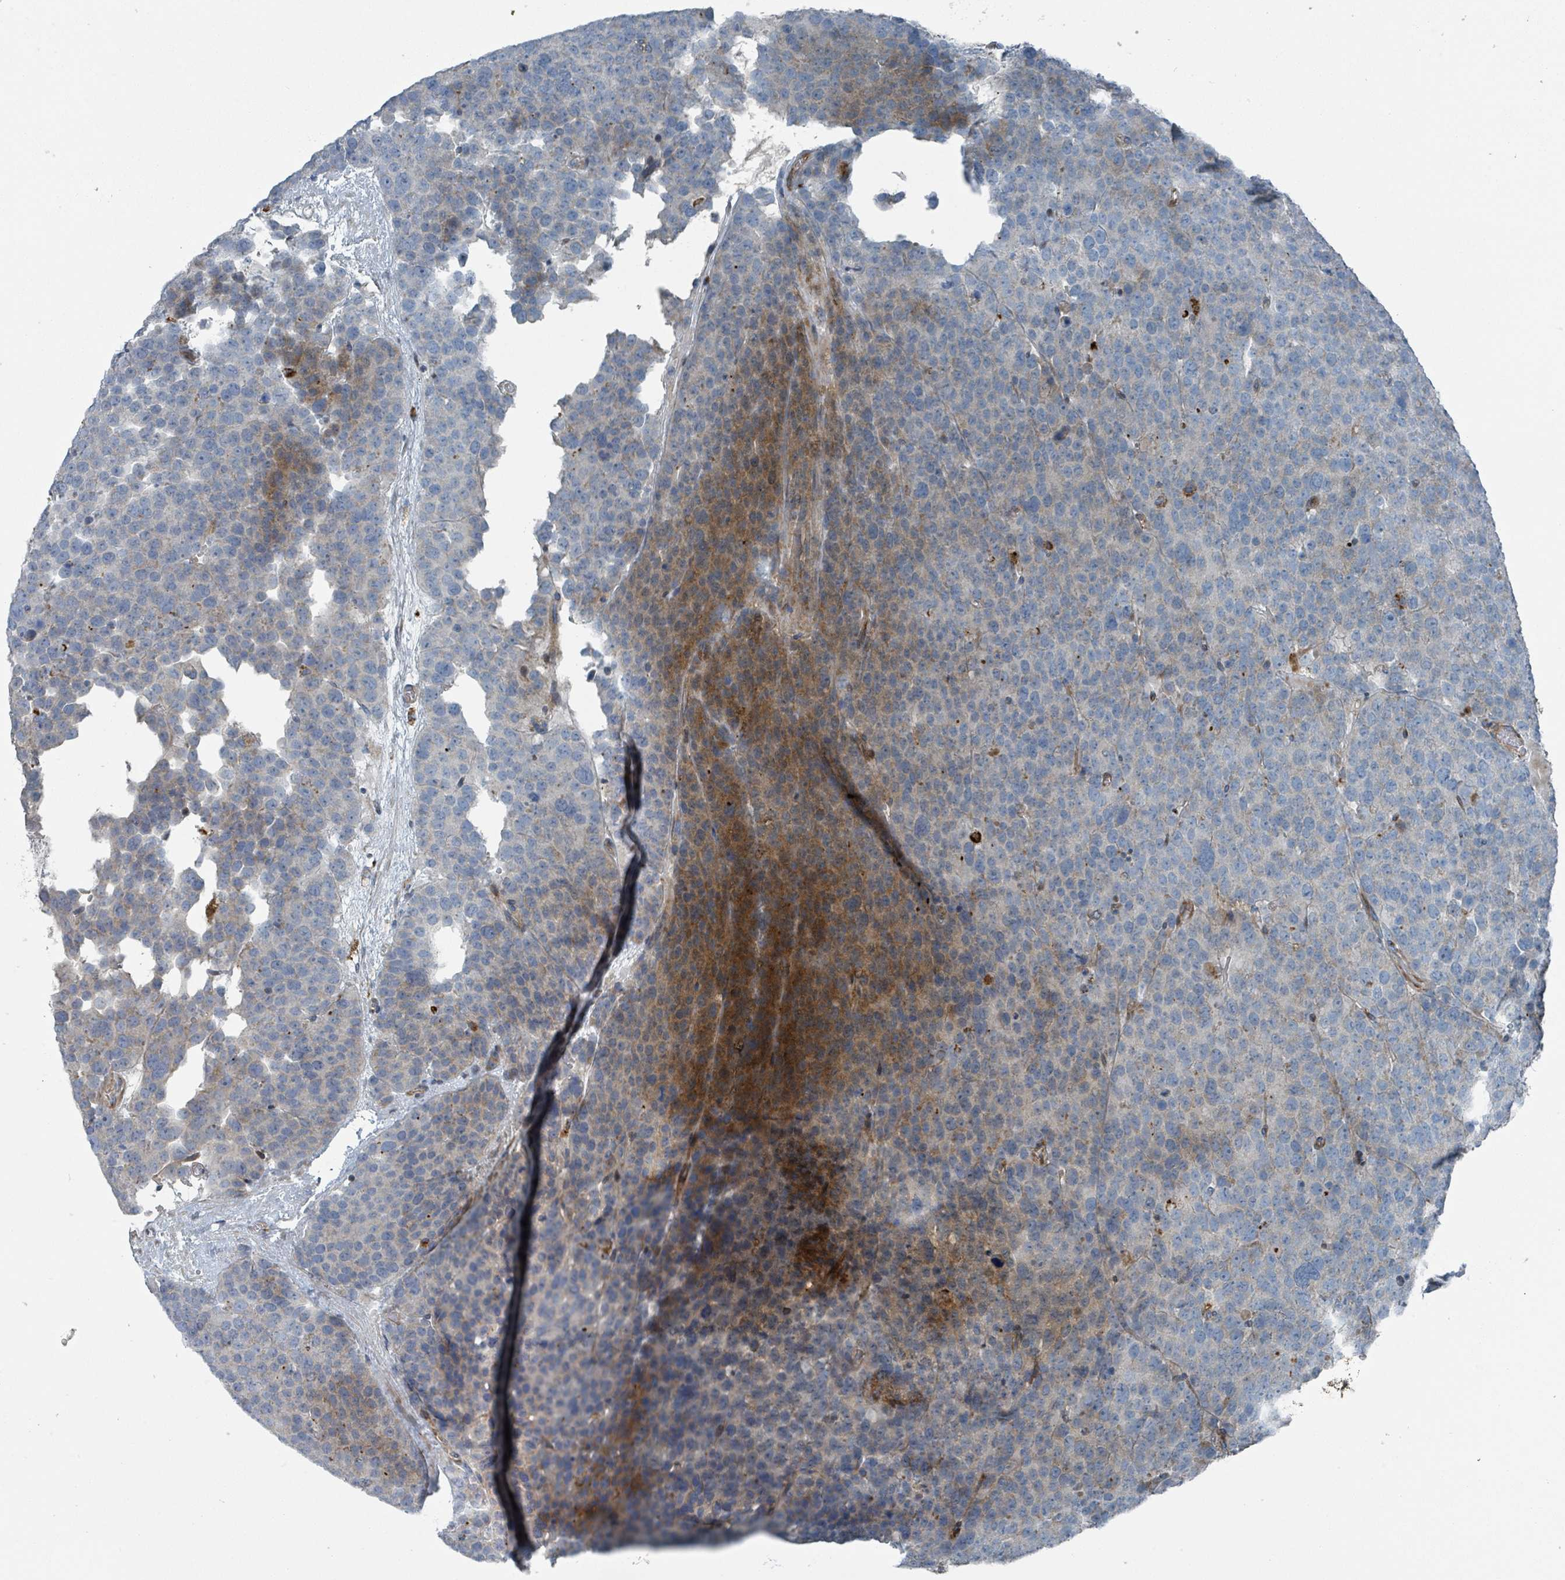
{"staining": {"intensity": "moderate", "quantity": "<25%", "location": "cytoplasmic/membranous"}, "tissue": "testis cancer", "cell_type": "Tumor cells", "image_type": "cancer", "snomed": [{"axis": "morphology", "description": "Seminoma, NOS"}, {"axis": "topography", "description": "Testis"}], "caption": "IHC (DAB) staining of testis seminoma displays moderate cytoplasmic/membranous protein staining in approximately <25% of tumor cells.", "gene": "DIPK2A", "patient": {"sex": "male", "age": 71}}